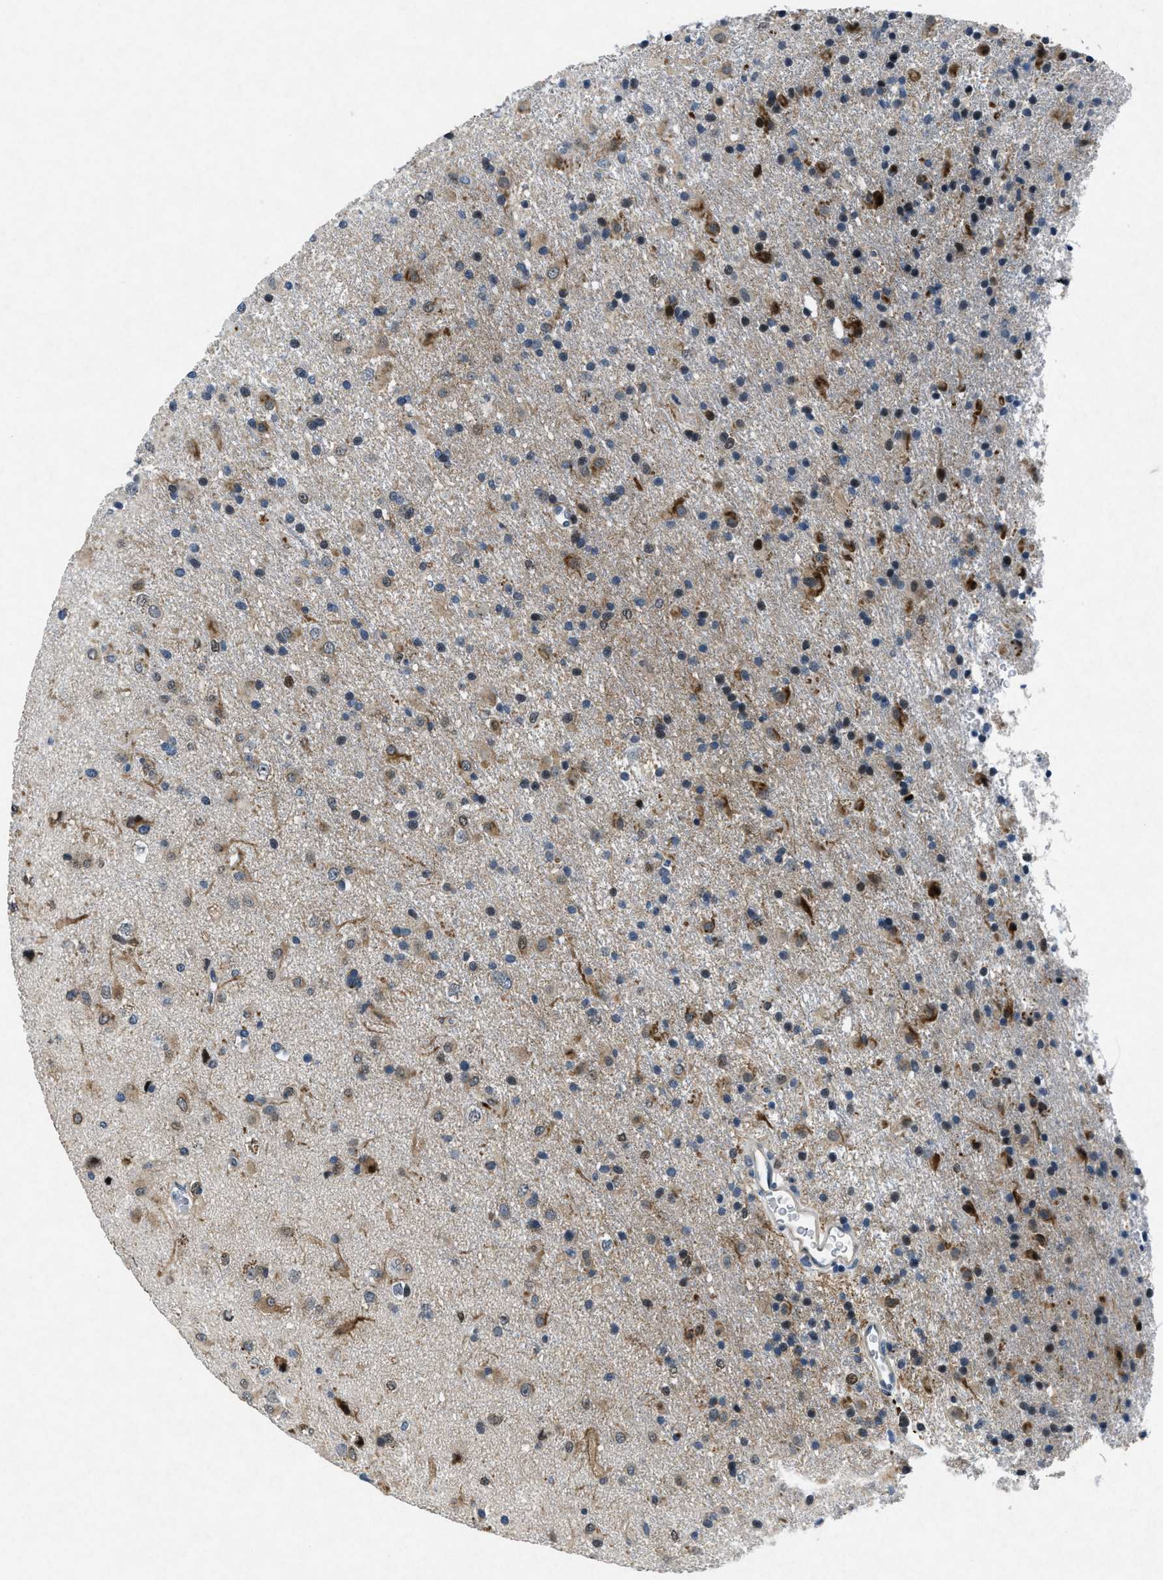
{"staining": {"intensity": "weak", "quantity": "25%-75%", "location": "cytoplasmic/membranous"}, "tissue": "glioma", "cell_type": "Tumor cells", "image_type": "cancer", "snomed": [{"axis": "morphology", "description": "Glioma, malignant, Low grade"}, {"axis": "topography", "description": "Brain"}], "caption": "Tumor cells display low levels of weak cytoplasmic/membranous staining in about 25%-75% of cells in glioma. (DAB (3,3'-diaminobenzidine) IHC with brightfield microscopy, high magnification).", "gene": "PHLDA1", "patient": {"sex": "male", "age": 65}}